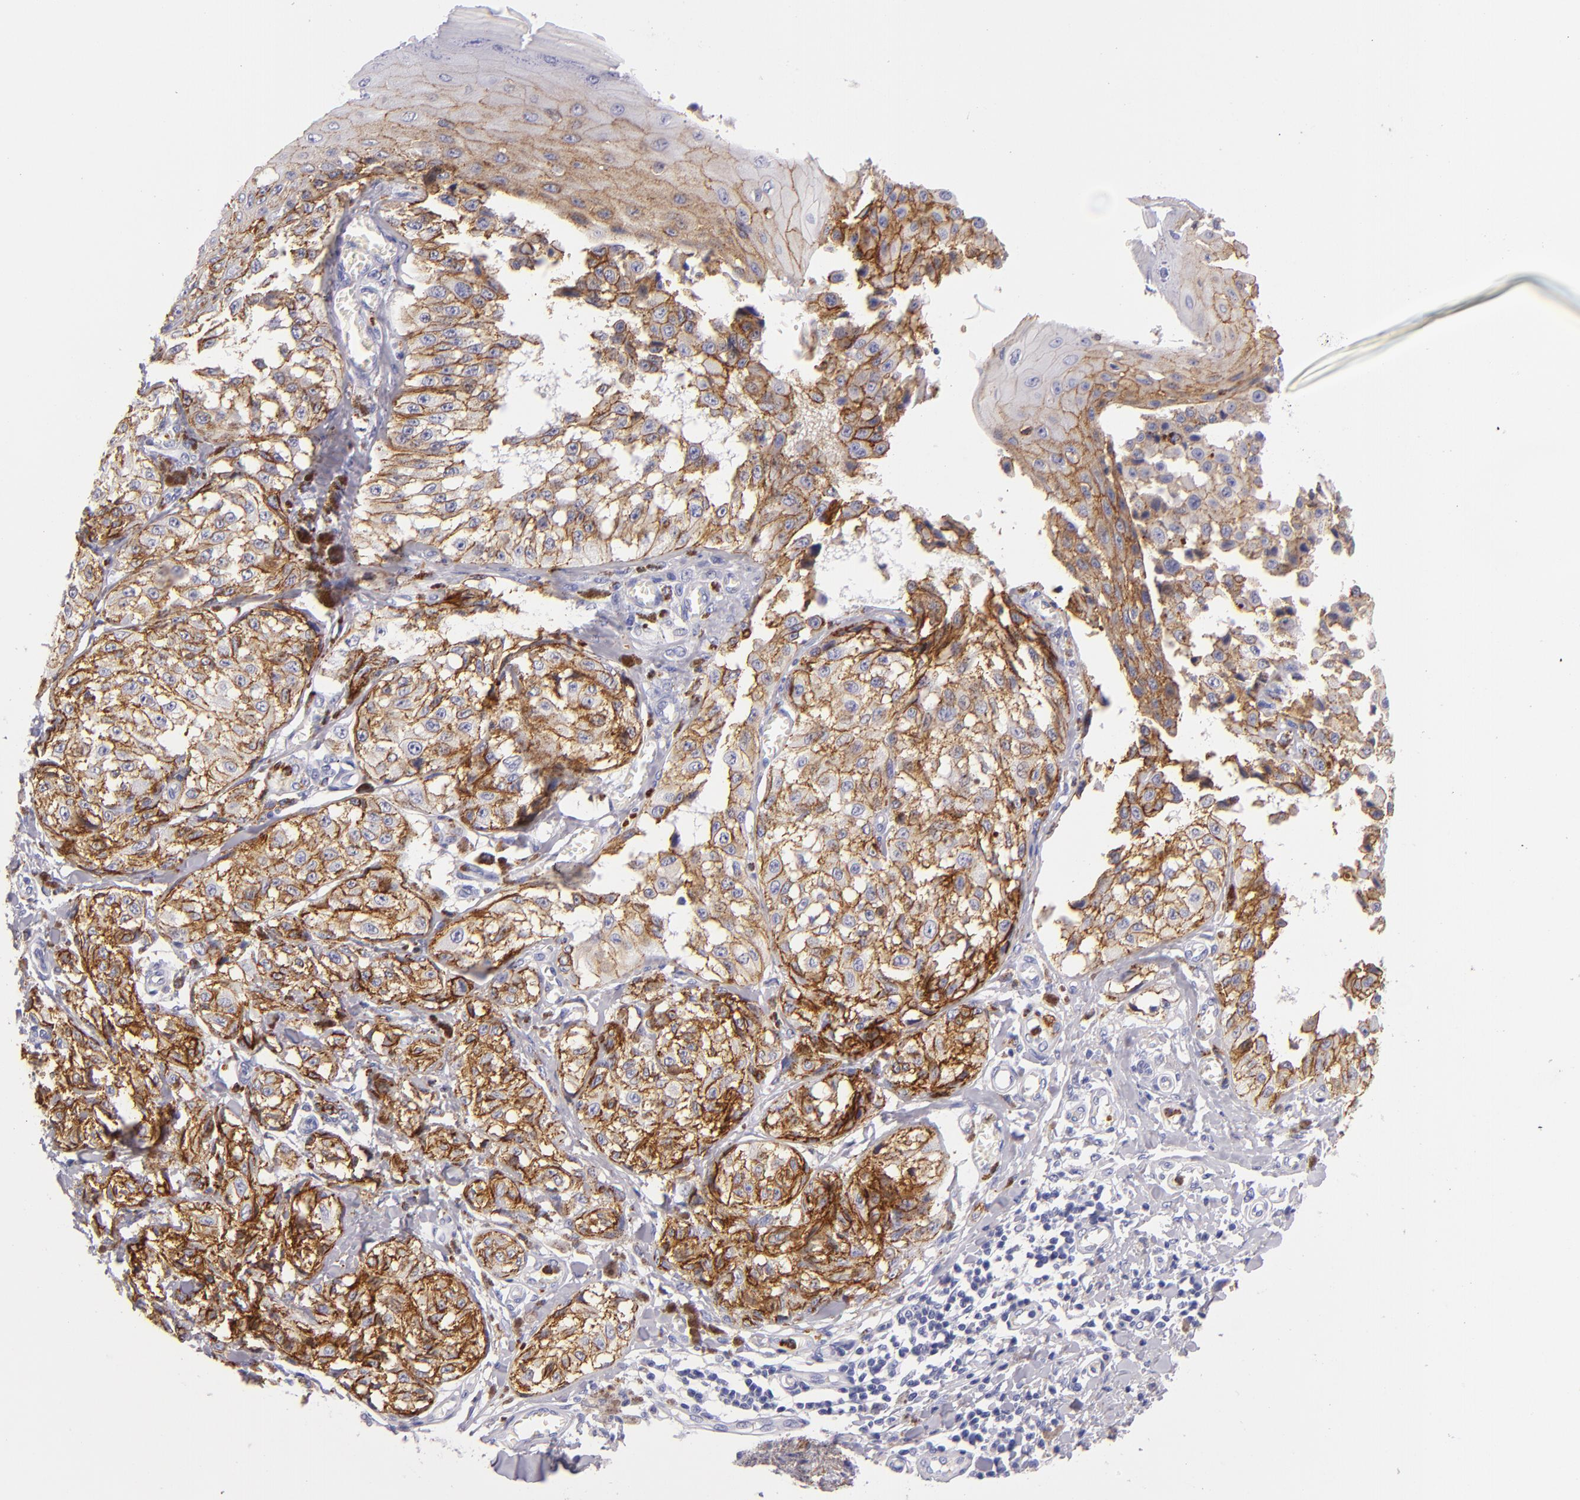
{"staining": {"intensity": "moderate", "quantity": ">75%", "location": "cytoplasmic/membranous"}, "tissue": "melanoma", "cell_type": "Tumor cells", "image_type": "cancer", "snomed": [{"axis": "morphology", "description": "Malignant melanoma, NOS"}, {"axis": "topography", "description": "Skin"}], "caption": "High-power microscopy captured an immunohistochemistry (IHC) image of melanoma, revealing moderate cytoplasmic/membranous positivity in approximately >75% of tumor cells.", "gene": "CDH3", "patient": {"sex": "female", "age": 82}}